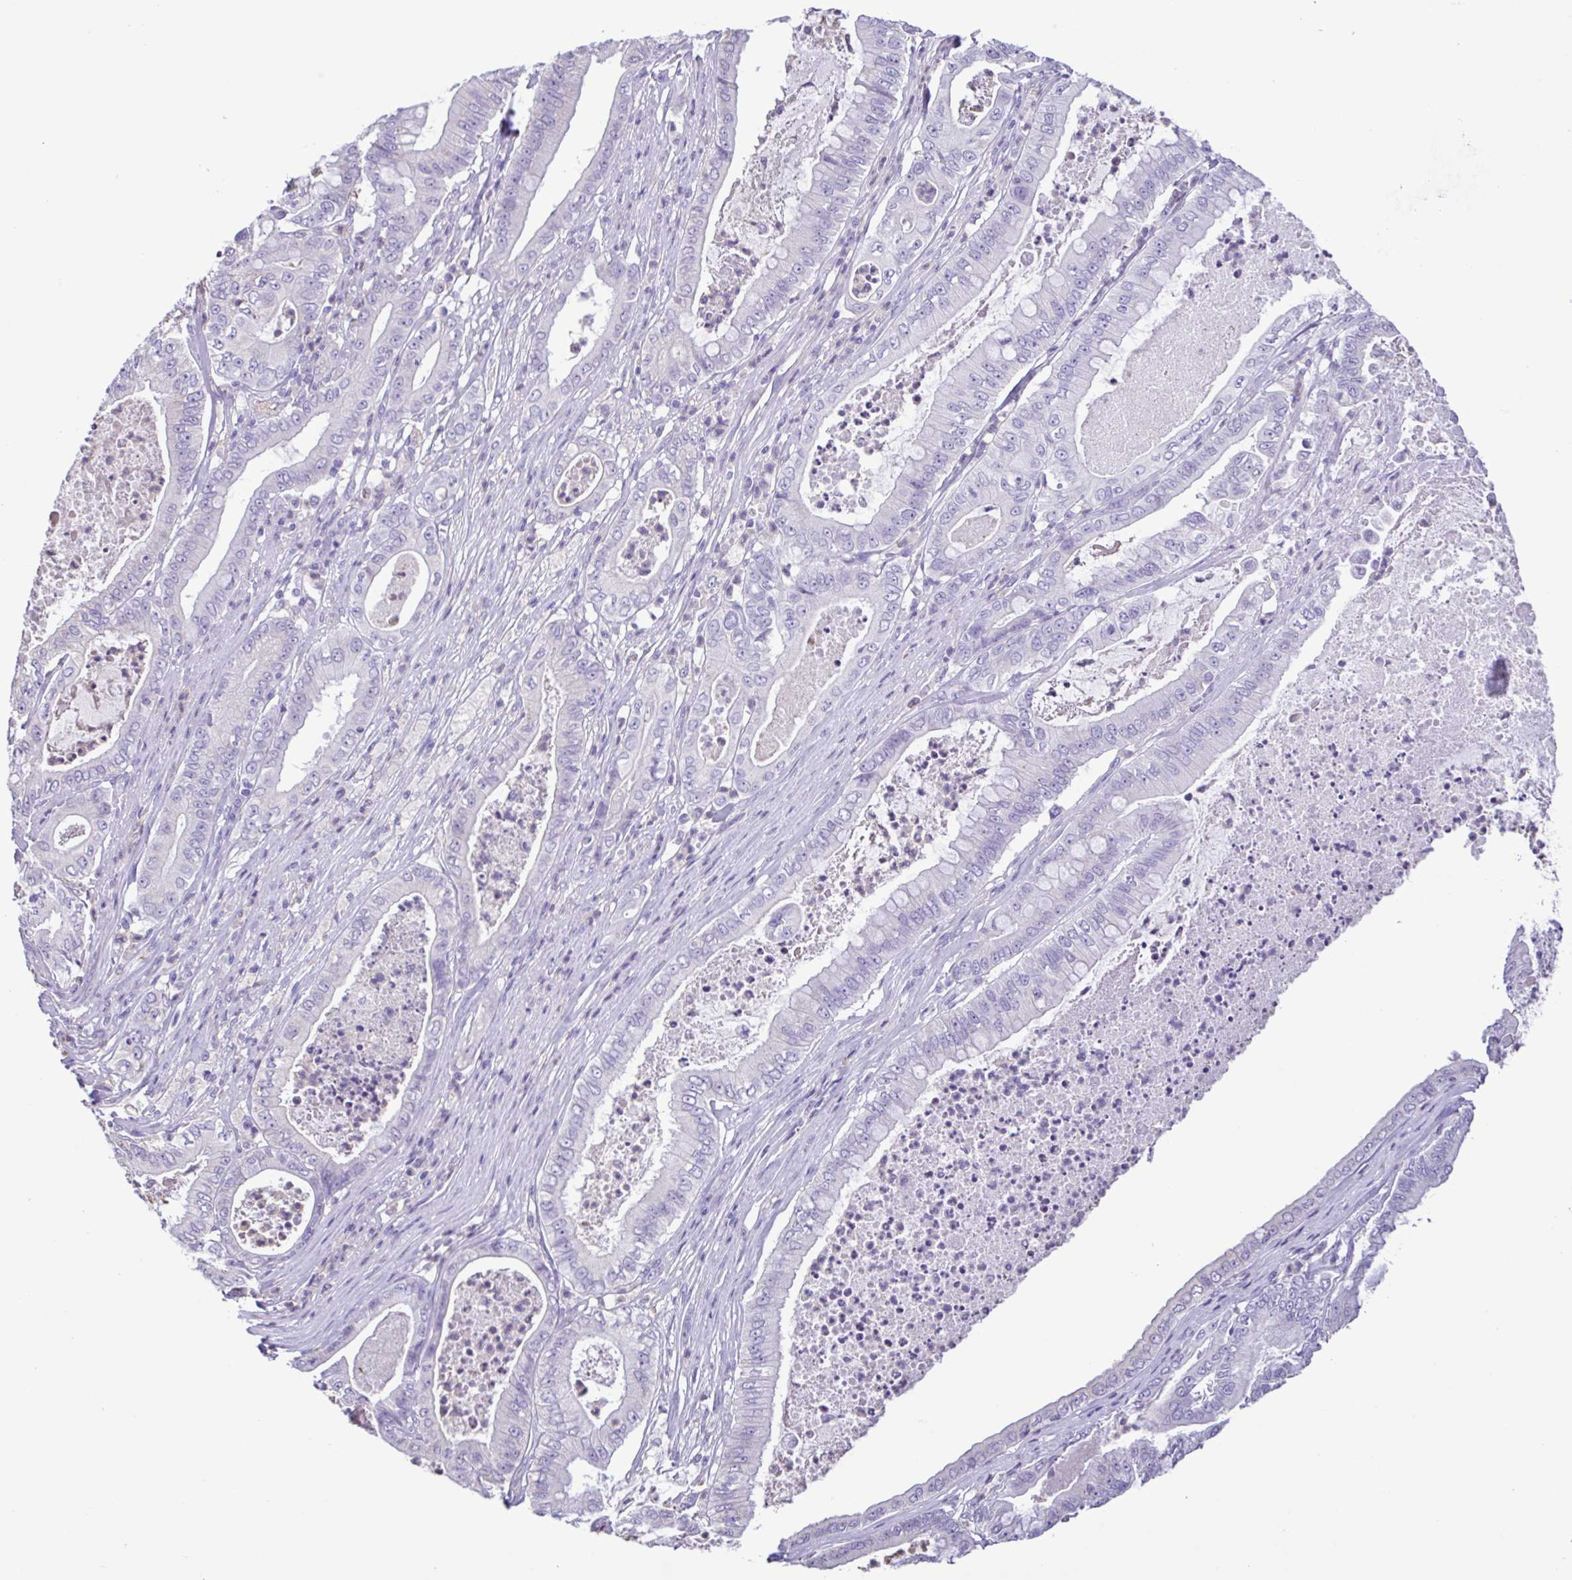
{"staining": {"intensity": "negative", "quantity": "none", "location": "none"}, "tissue": "pancreatic cancer", "cell_type": "Tumor cells", "image_type": "cancer", "snomed": [{"axis": "morphology", "description": "Adenocarcinoma, NOS"}, {"axis": "topography", "description": "Pancreas"}], "caption": "Immunohistochemistry photomicrograph of human adenocarcinoma (pancreatic) stained for a protein (brown), which reveals no expression in tumor cells.", "gene": "CBY2", "patient": {"sex": "male", "age": 71}}